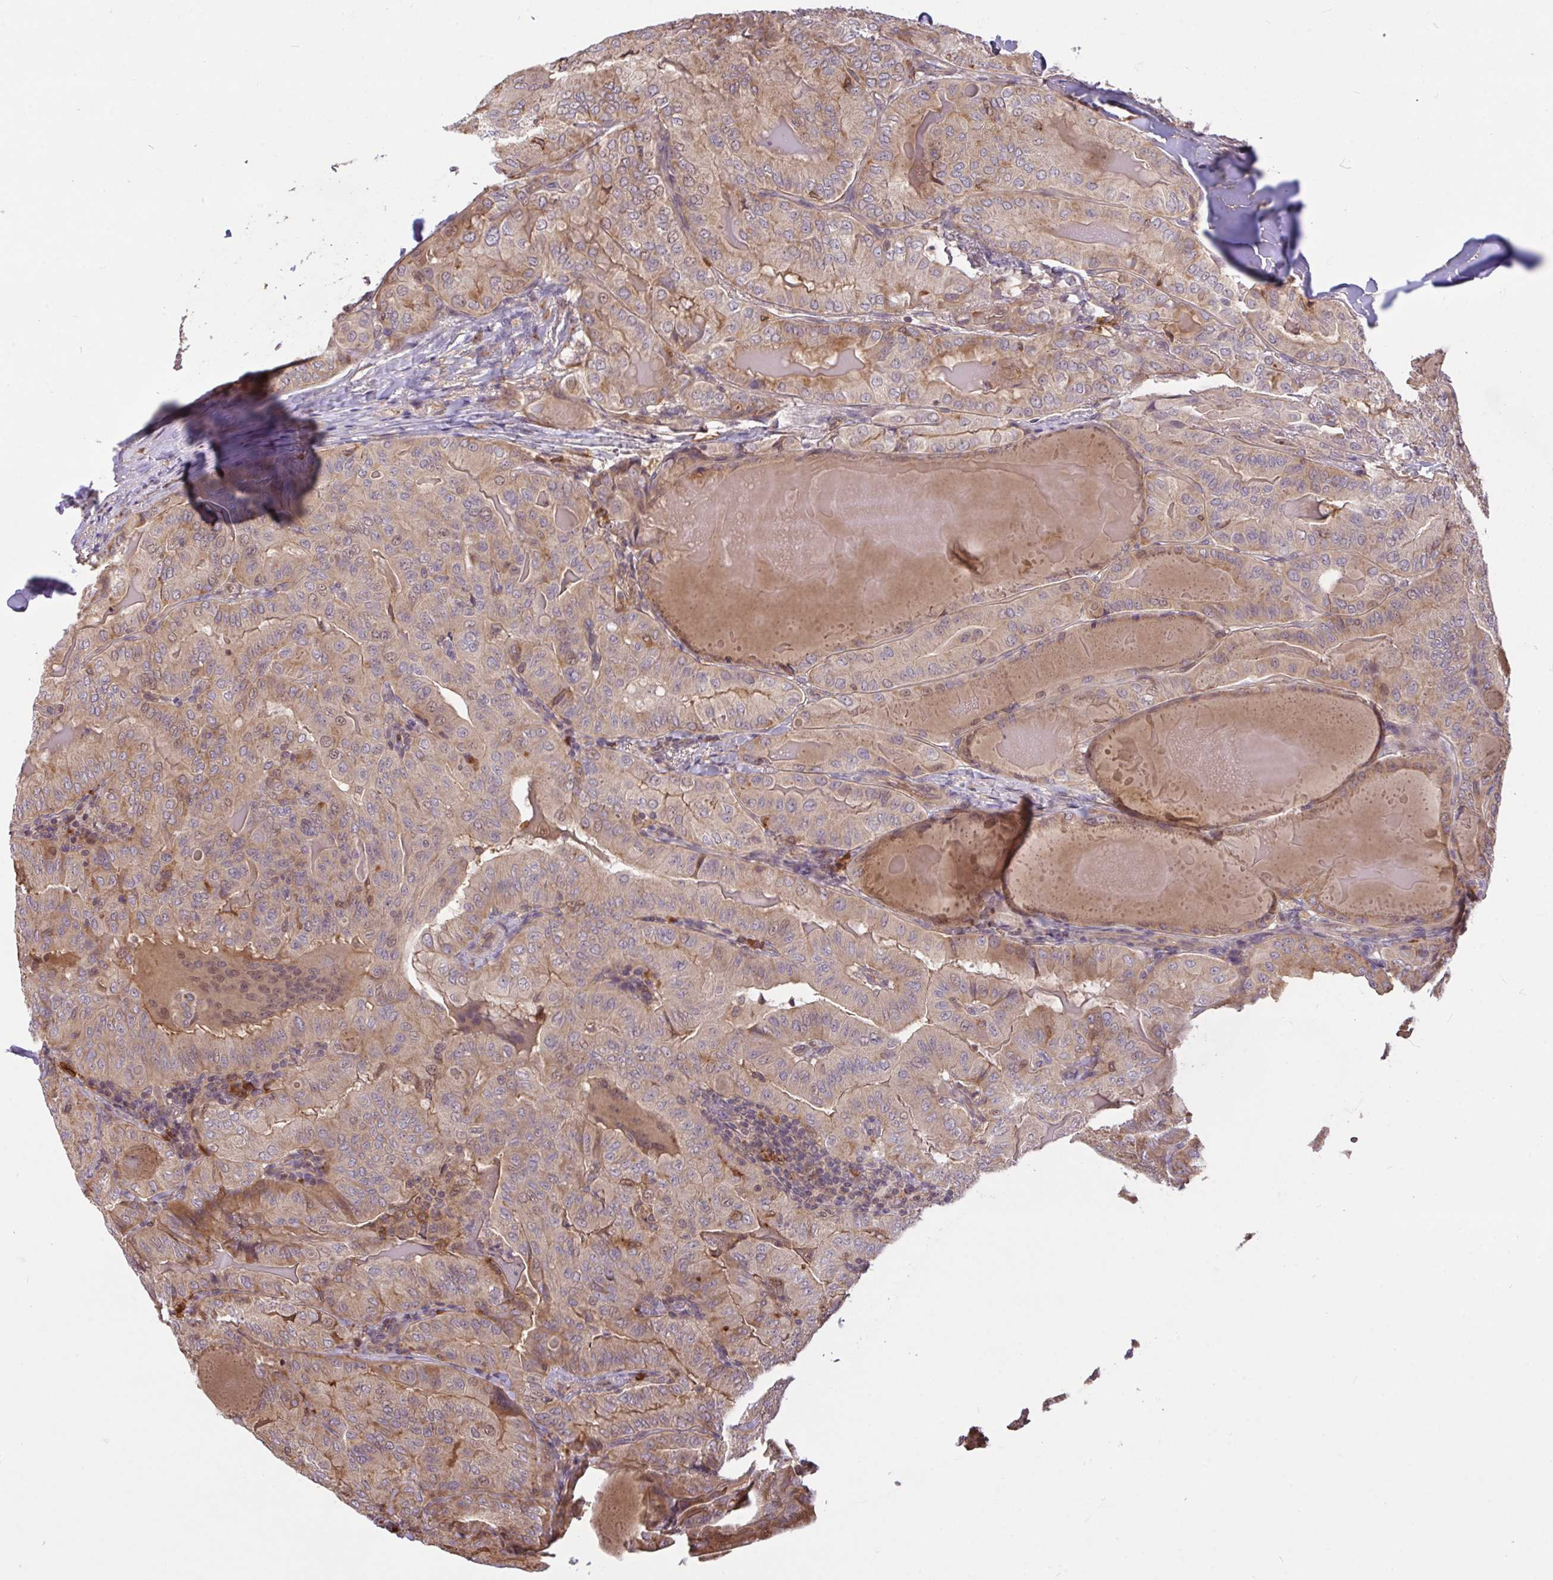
{"staining": {"intensity": "weak", "quantity": "<25%", "location": "cytoplasmic/membranous"}, "tissue": "thyroid cancer", "cell_type": "Tumor cells", "image_type": "cancer", "snomed": [{"axis": "morphology", "description": "Papillary adenocarcinoma, NOS"}, {"axis": "topography", "description": "Thyroid gland"}], "caption": "IHC image of thyroid cancer (papillary adenocarcinoma) stained for a protein (brown), which shows no positivity in tumor cells.", "gene": "FCER1A", "patient": {"sex": "female", "age": 68}}